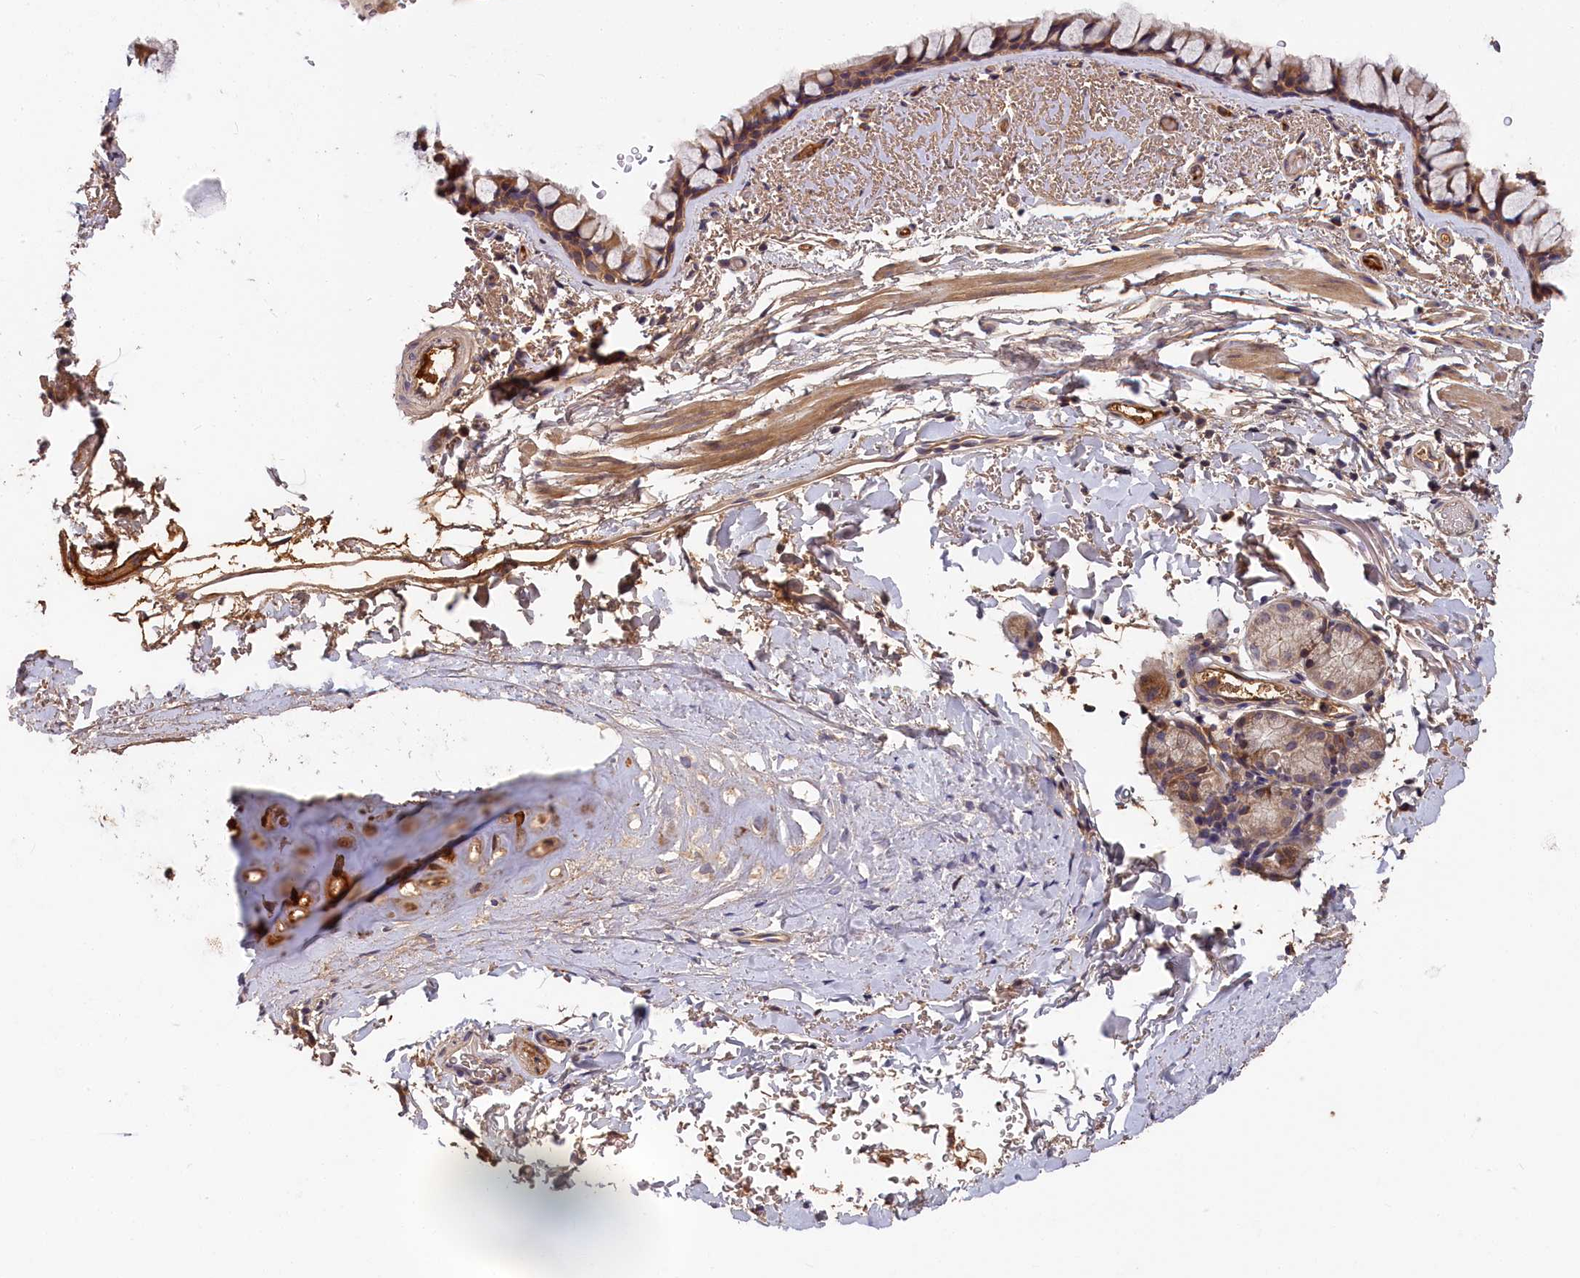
{"staining": {"intensity": "moderate", "quantity": ">75%", "location": "cytoplasmic/membranous"}, "tissue": "bronchus", "cell_type": "Respiratory epithelial cells", "image_type": "normal", "snomed": [{"axis": "morphology", "description": "Normal tissue, NOS"}, {"axis": "topography", "description": "Bronchus"}], "caption": "A histopathology image showing moderate cytoplasmic/membranous staining in about >75% of respiratory epithelial cells in unremarkable bronchus, as visualized by brown immunohistochemical staining.", "gene": "ITIH1", "patient": {"sex": "male", "age": 65}}